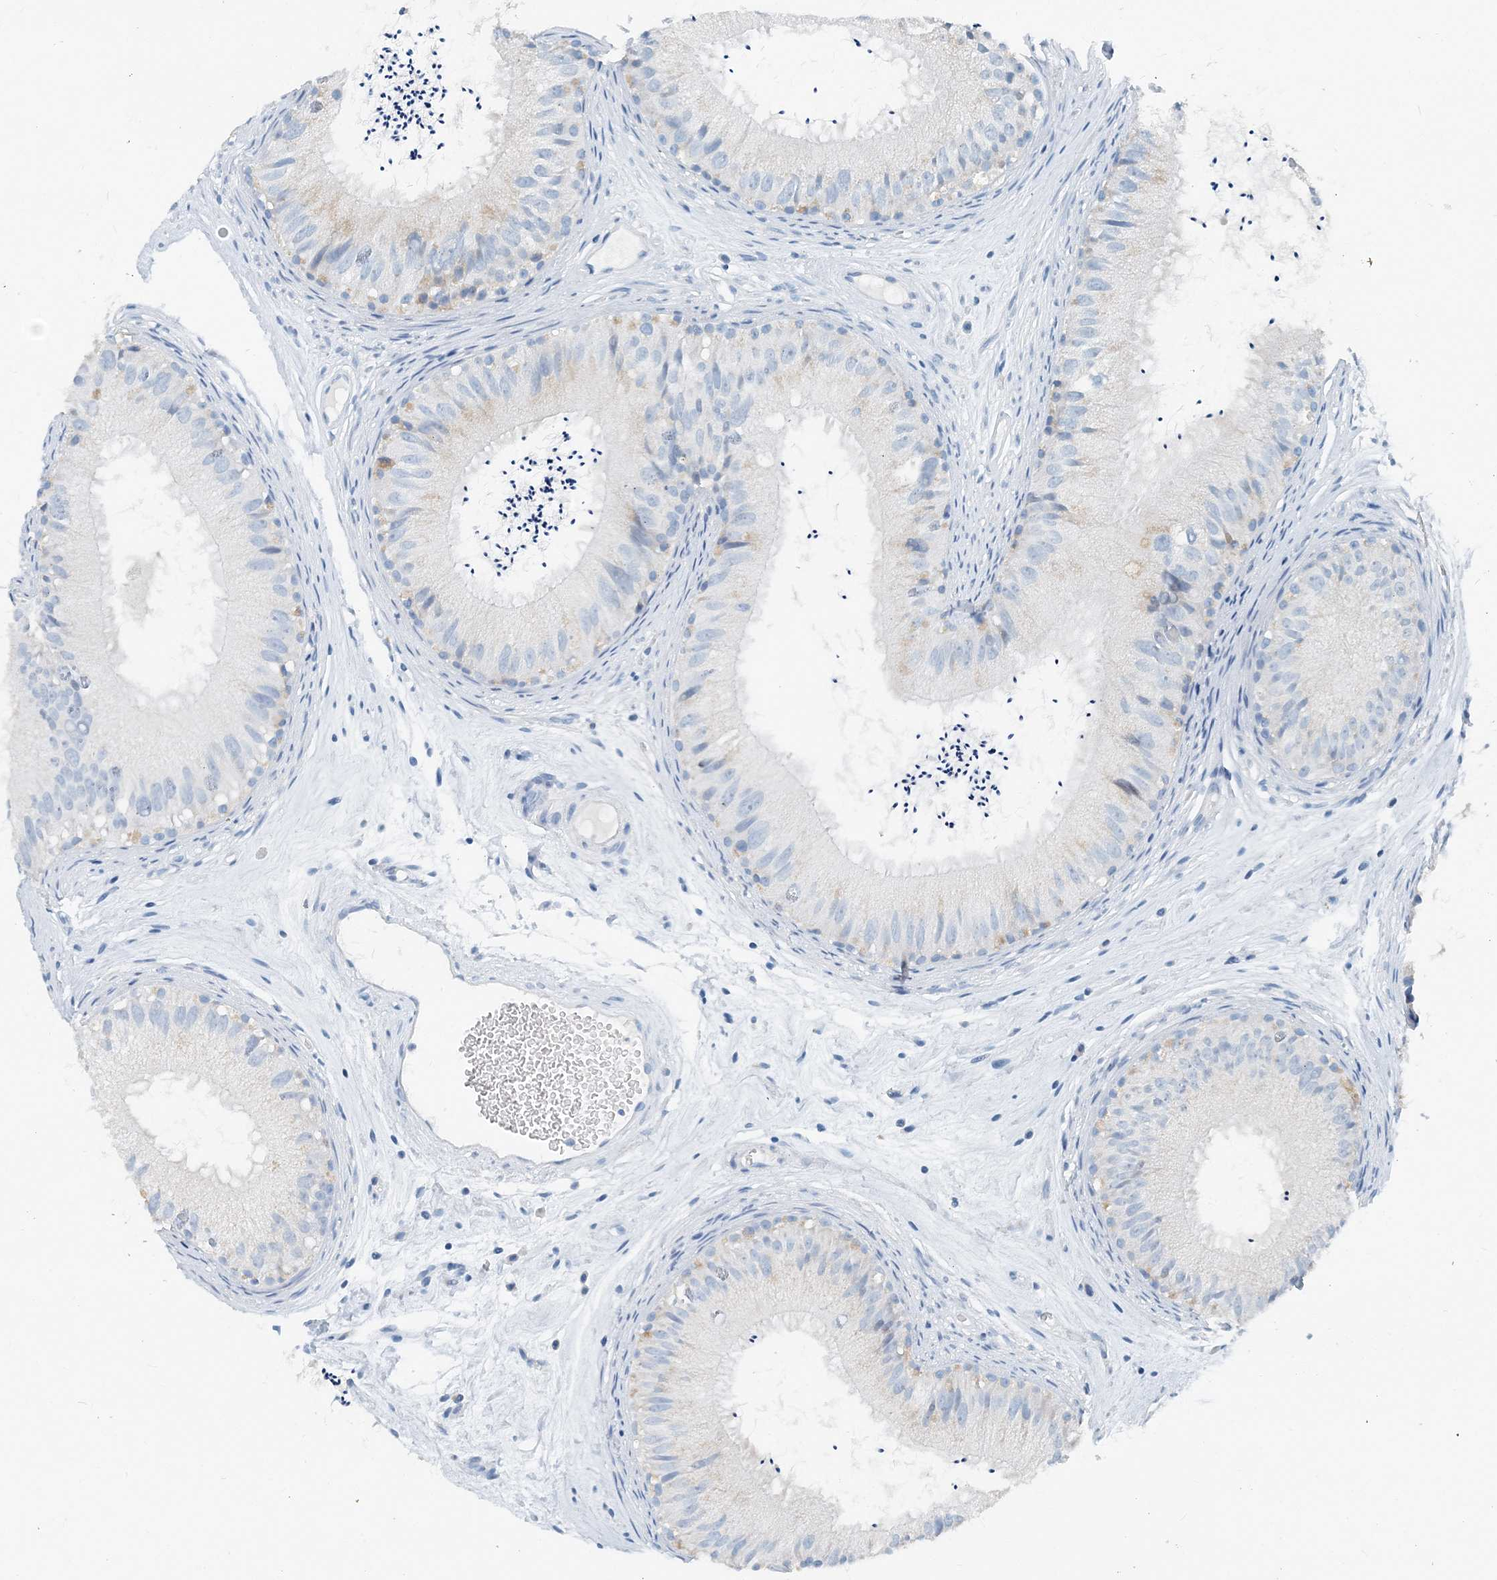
{"staining": {"intensity": "negative", "quantity": "none", "location": "none"}, "tissue": "epididymis", "cell_type": "Glandular cells", "image_type": "normal", "snomed": [{"axis": "morphology", "description": "Normal tissue, NOS"}, {"axis": "topography", "description": "Epididymis"}], "caption": "The micrograph displays no staining of glandular cells in benign epididymis.", "gene": "EEF1A2", "patient": {"sex": "male", "age": 77}}